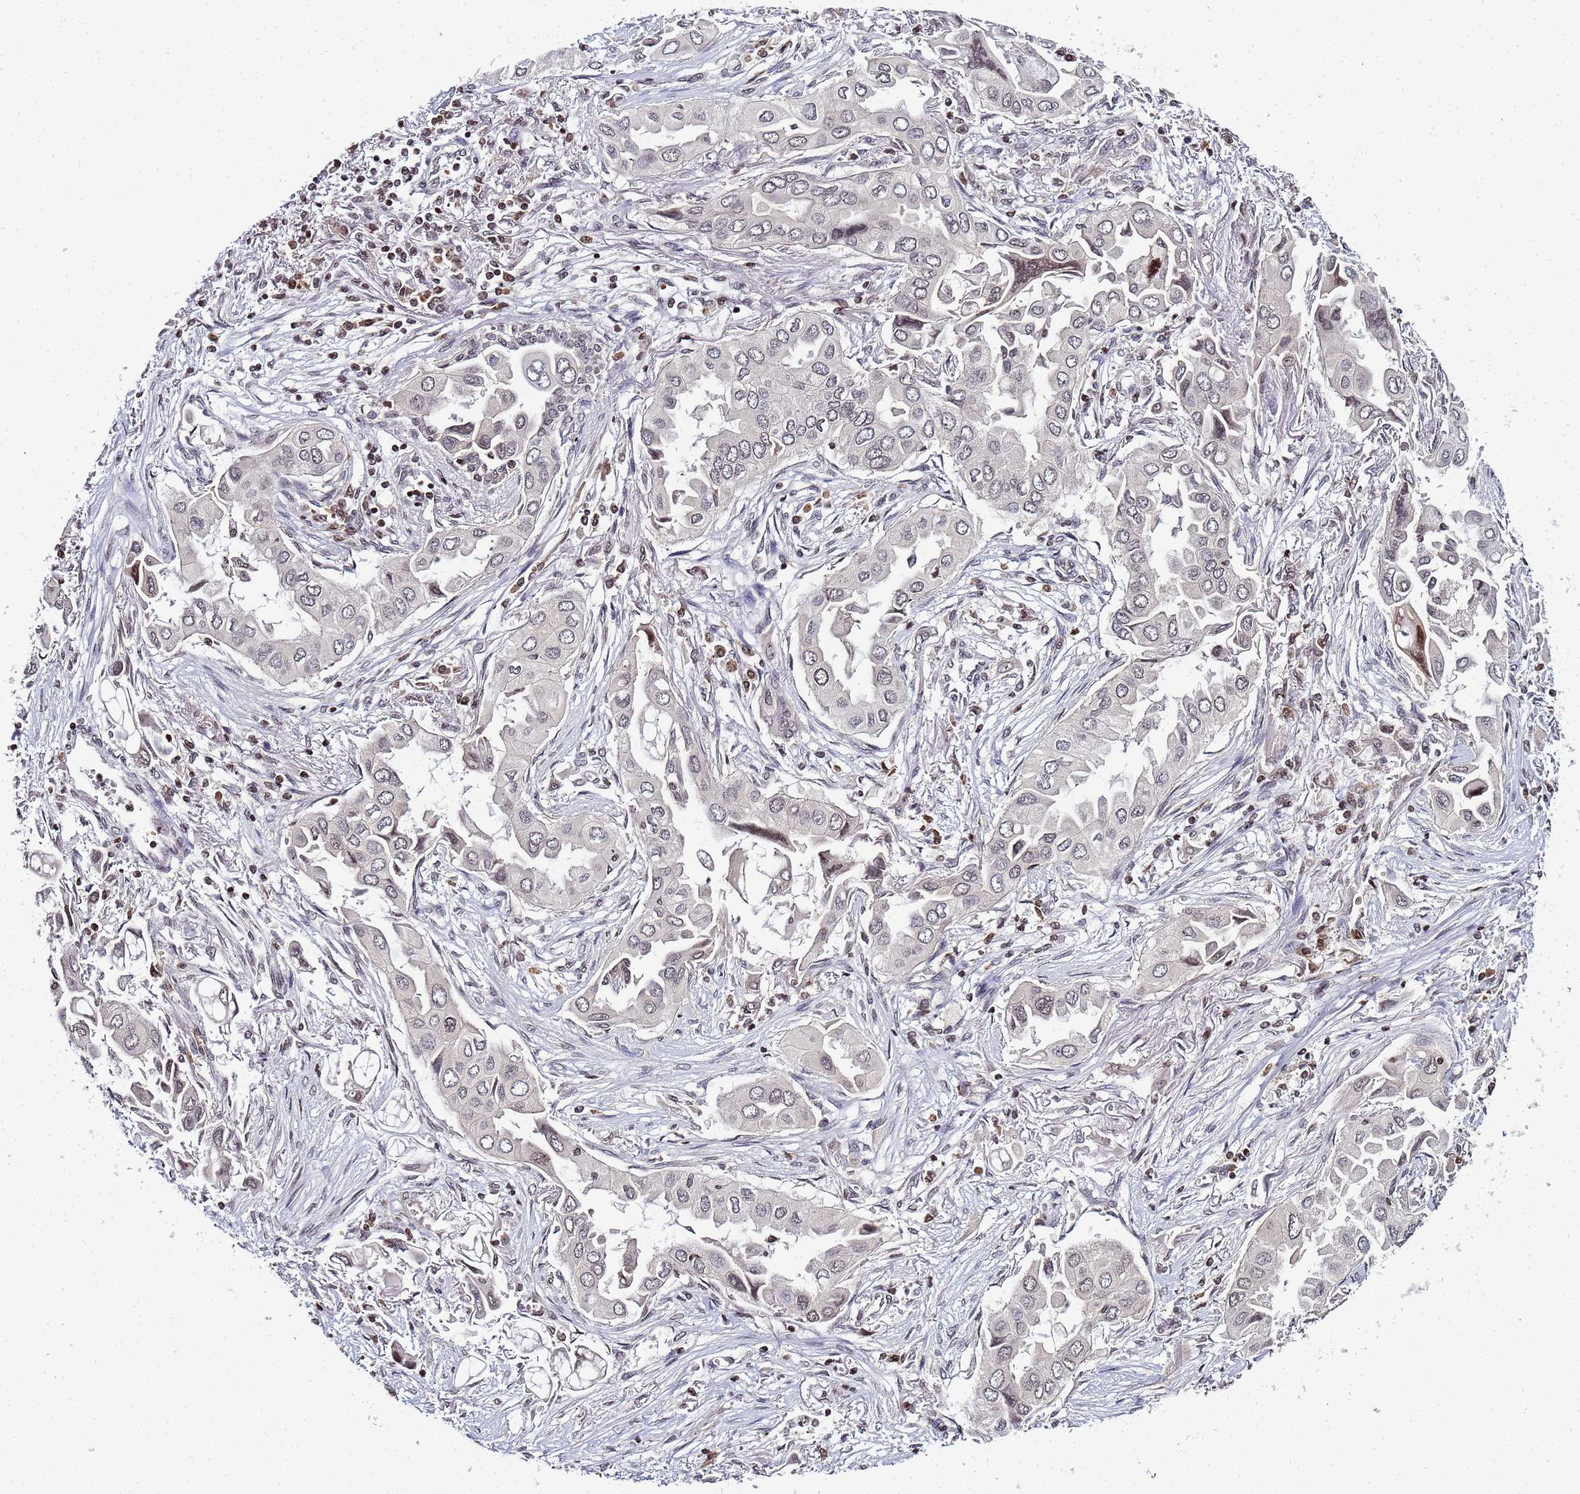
{"staining": {"intensity": "negative", "quantity": "none", "location": "none"}, "tissue": "lung cancer", "cell_type": "Tumor cells", "image_type": "cancer", "snomed": [{"axis": "morphology", "description": "Adenocarcinoma, NOS"}, {"axis": "topography", "description": "Lung"}], "caption": "A high-resolution photomicrograph shows immunohistochemistry (IHC) staining of adenocarcinoma (lung), which reveals no significant positivity in tumor cells.", "gene": "FZD4", "patient": {"sex": "female", "age": 76}}